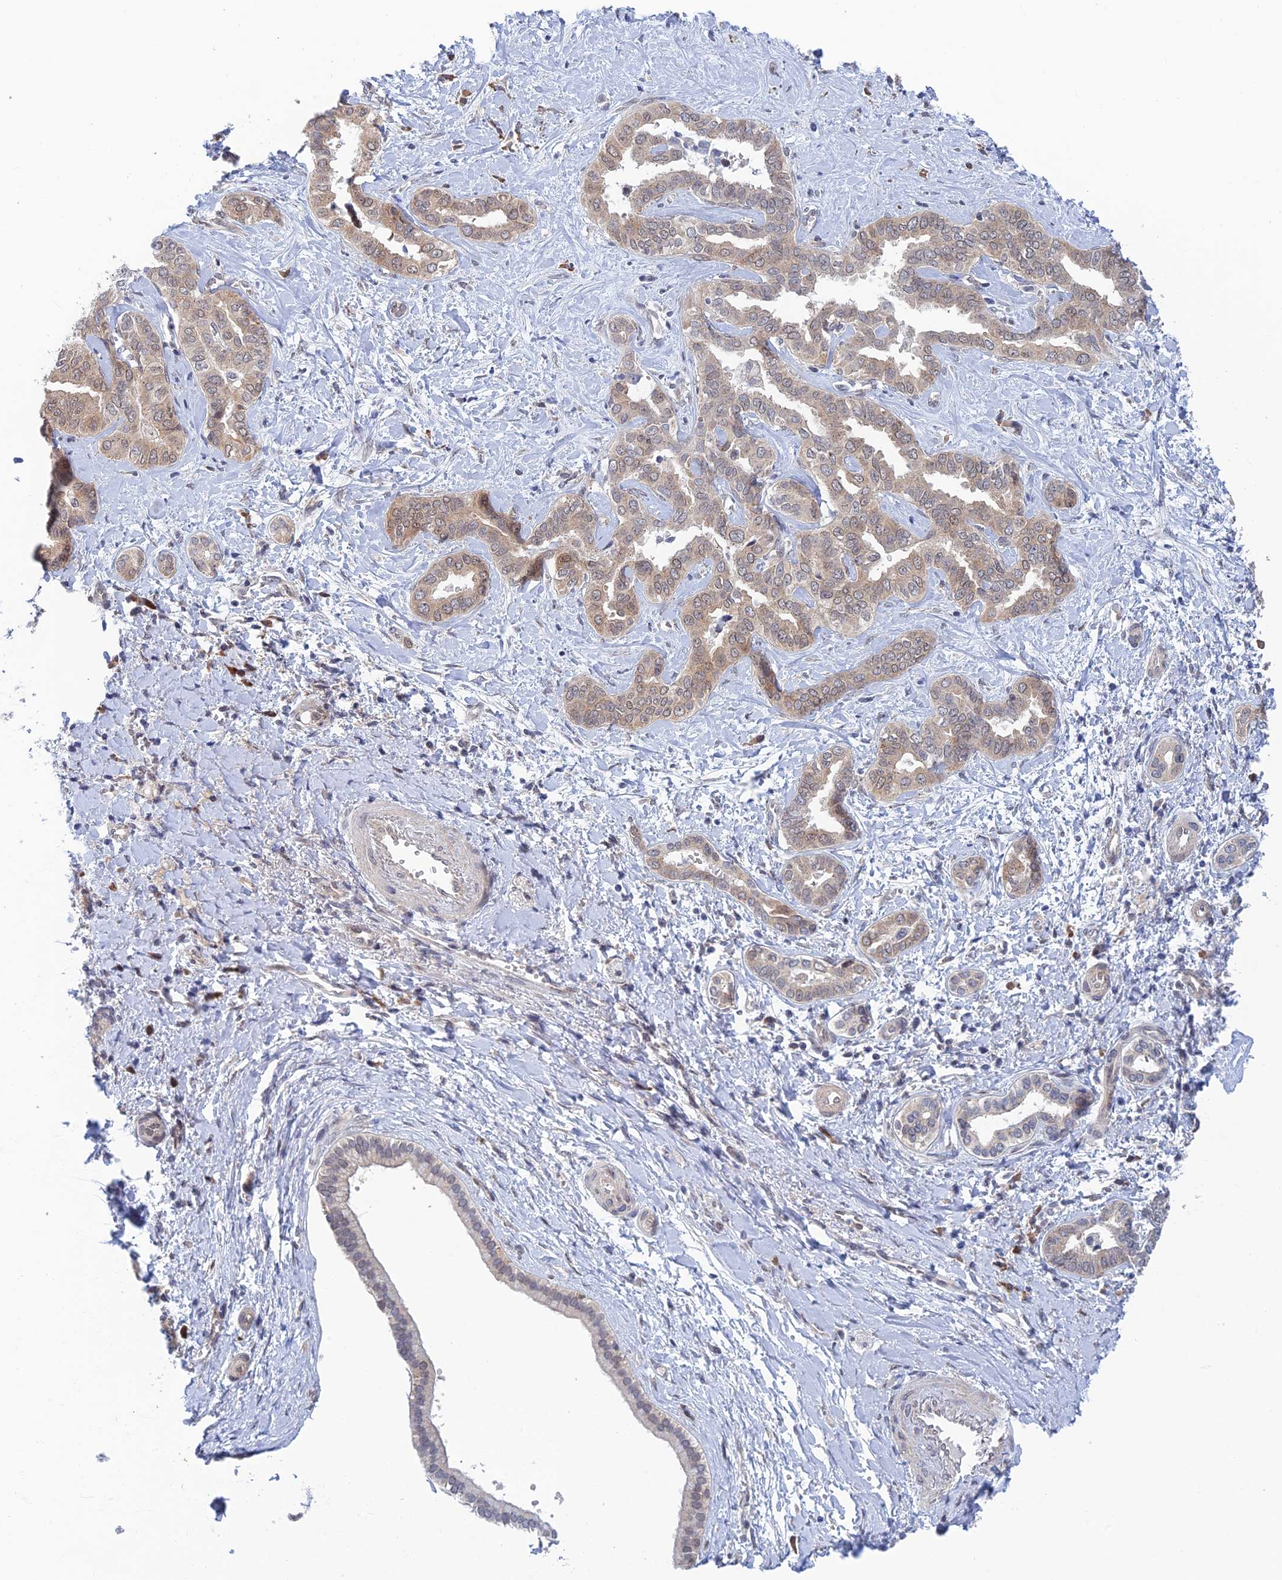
{"staining": {"intensity": "weak", "quantity": "25%-75%", "location": "cytoplasmic/membranous"}, "tissue": "liver cancer", "cell_type": "Tumor cells", "image_type": "cancer", "snomed": [{"axis": "morphology", "description": "Cholangiocarcinoma"}, {"axis": "topography", "description": "Liver"}], "caption": "There is low levels of weak cytoplasmic/membranous expression in tumor cells of liver cancer (cholangiocarcinoma), as demonstrated by immunohistochemical staining (brown color).", "gene": "SRA1", "patient": {"sex": "female", "age": 77}}